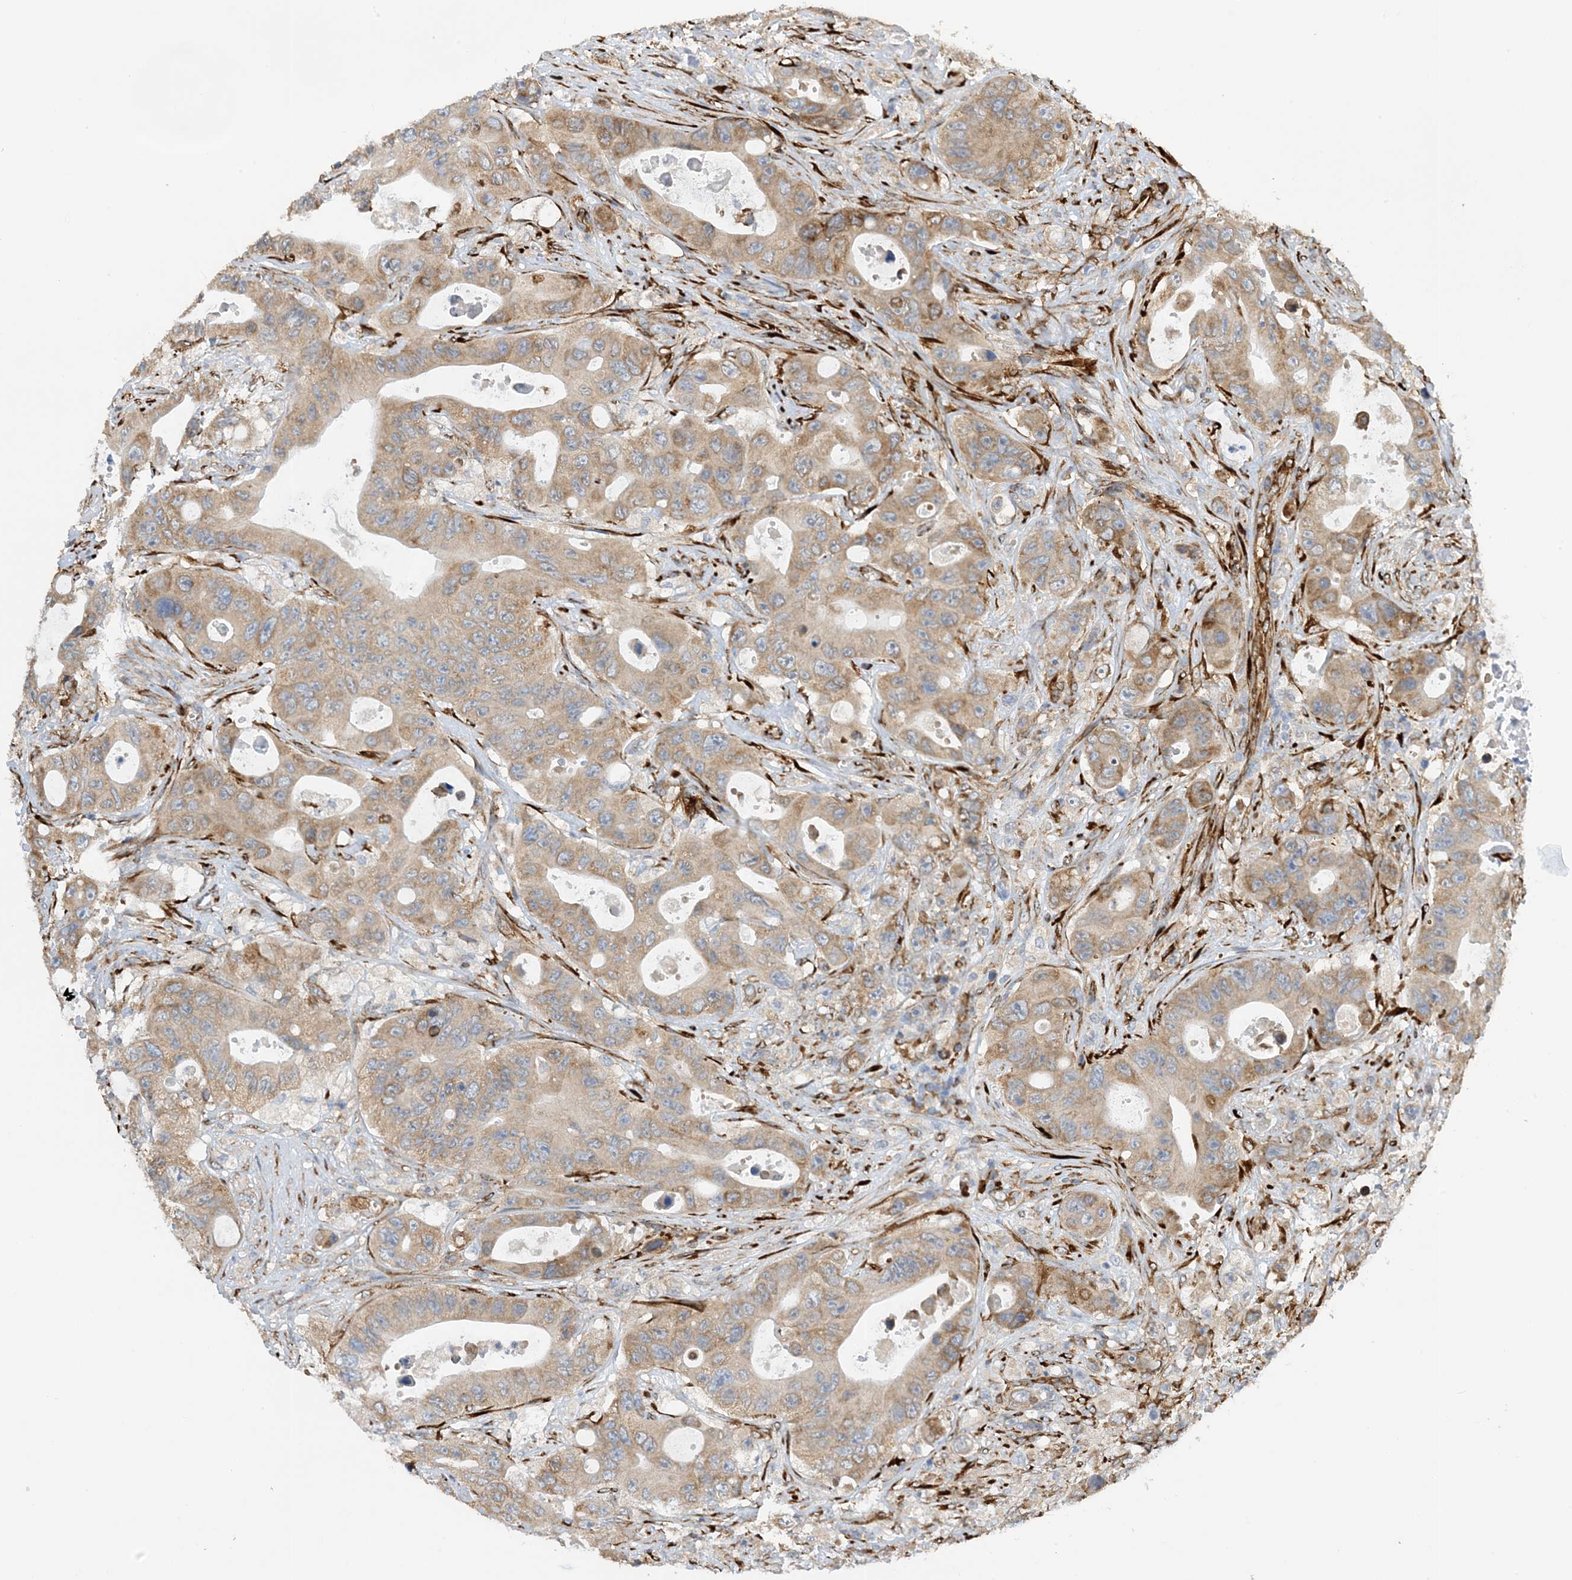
{"staining": {"intensity": "moderate", "quantity": "25%-75%", "location": "cytoplasmic/membranous"}, "tissue": "colorectal cancer", "cell_type": "Tumor cells", "image_type": "cancer", "snomed": [{"axis": "morphology", "description": "Adenocarcinoma, NOS"}, {"axis": "topography", "description": "Colon"}], "caption": "Immunohistochemistry photomicrograph of neoplastic tissue: colorectal adenocarcinoma stained using IHC reveals medium levels of moderate protein expression localized specifically in the cytoplasmic/membranous of tumor cells, appearing as a cytoplasmic/membranous brown color.", "gene": "ZBTB45", "patient": {"sex": "female", "age": 46}}